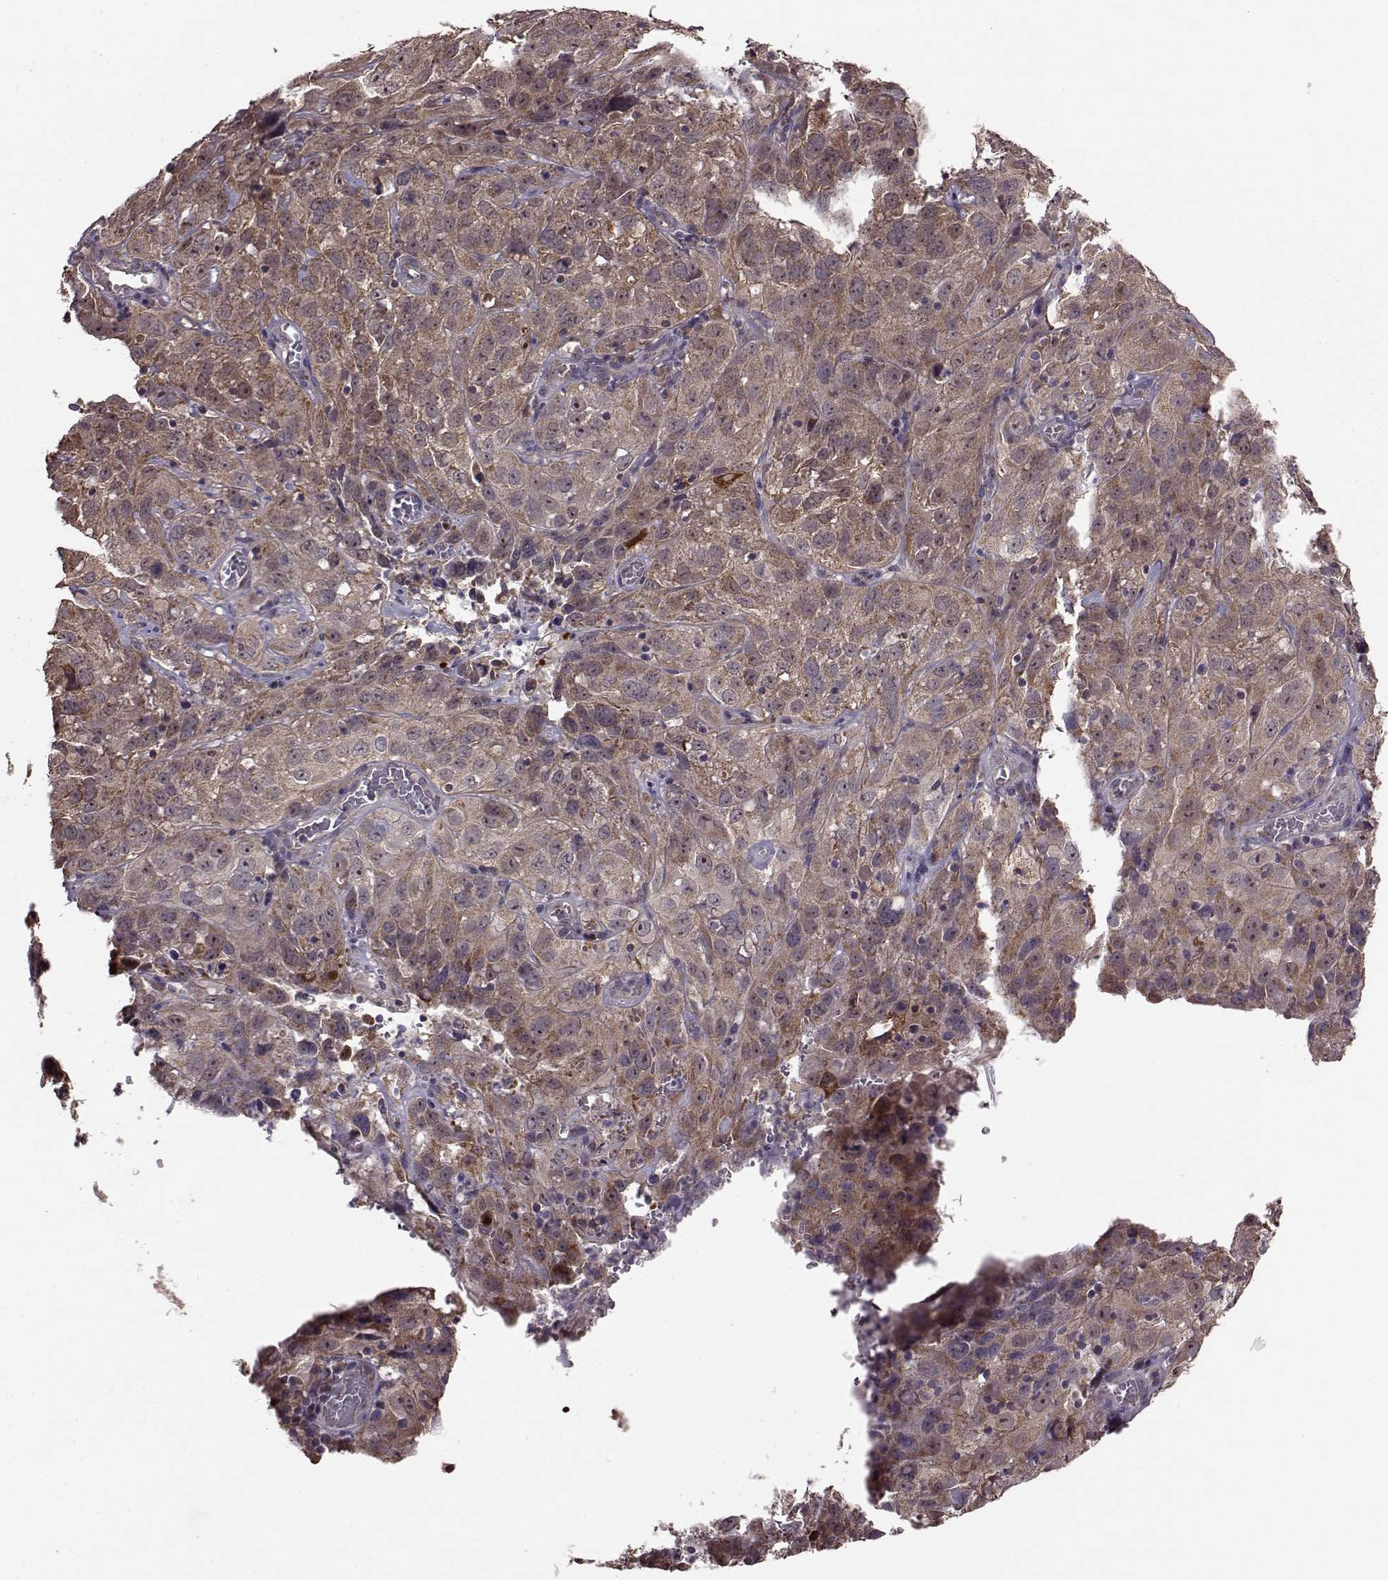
{"staining": {"intensity": "moderate", "quantity": ">75%", "location": "cytoplasmic/membranous"}, "tissue": "cervical cancer", "cell_type": "Tumor cells", "image_type": "cancer", "snomed": [{"axis": "morphology", "description": "Squamous cell carcinoma, NOS"}, {"axis": "topography", "description": "Cervix"}], "caption": "Tumor cells display medium levels of moderate cytoplasmic/membranous staining in about >75% of cells in human cervical squamous cell carcinoma.", "gene": "PUDP", "patient": {"sex": "female", "age": 32}}